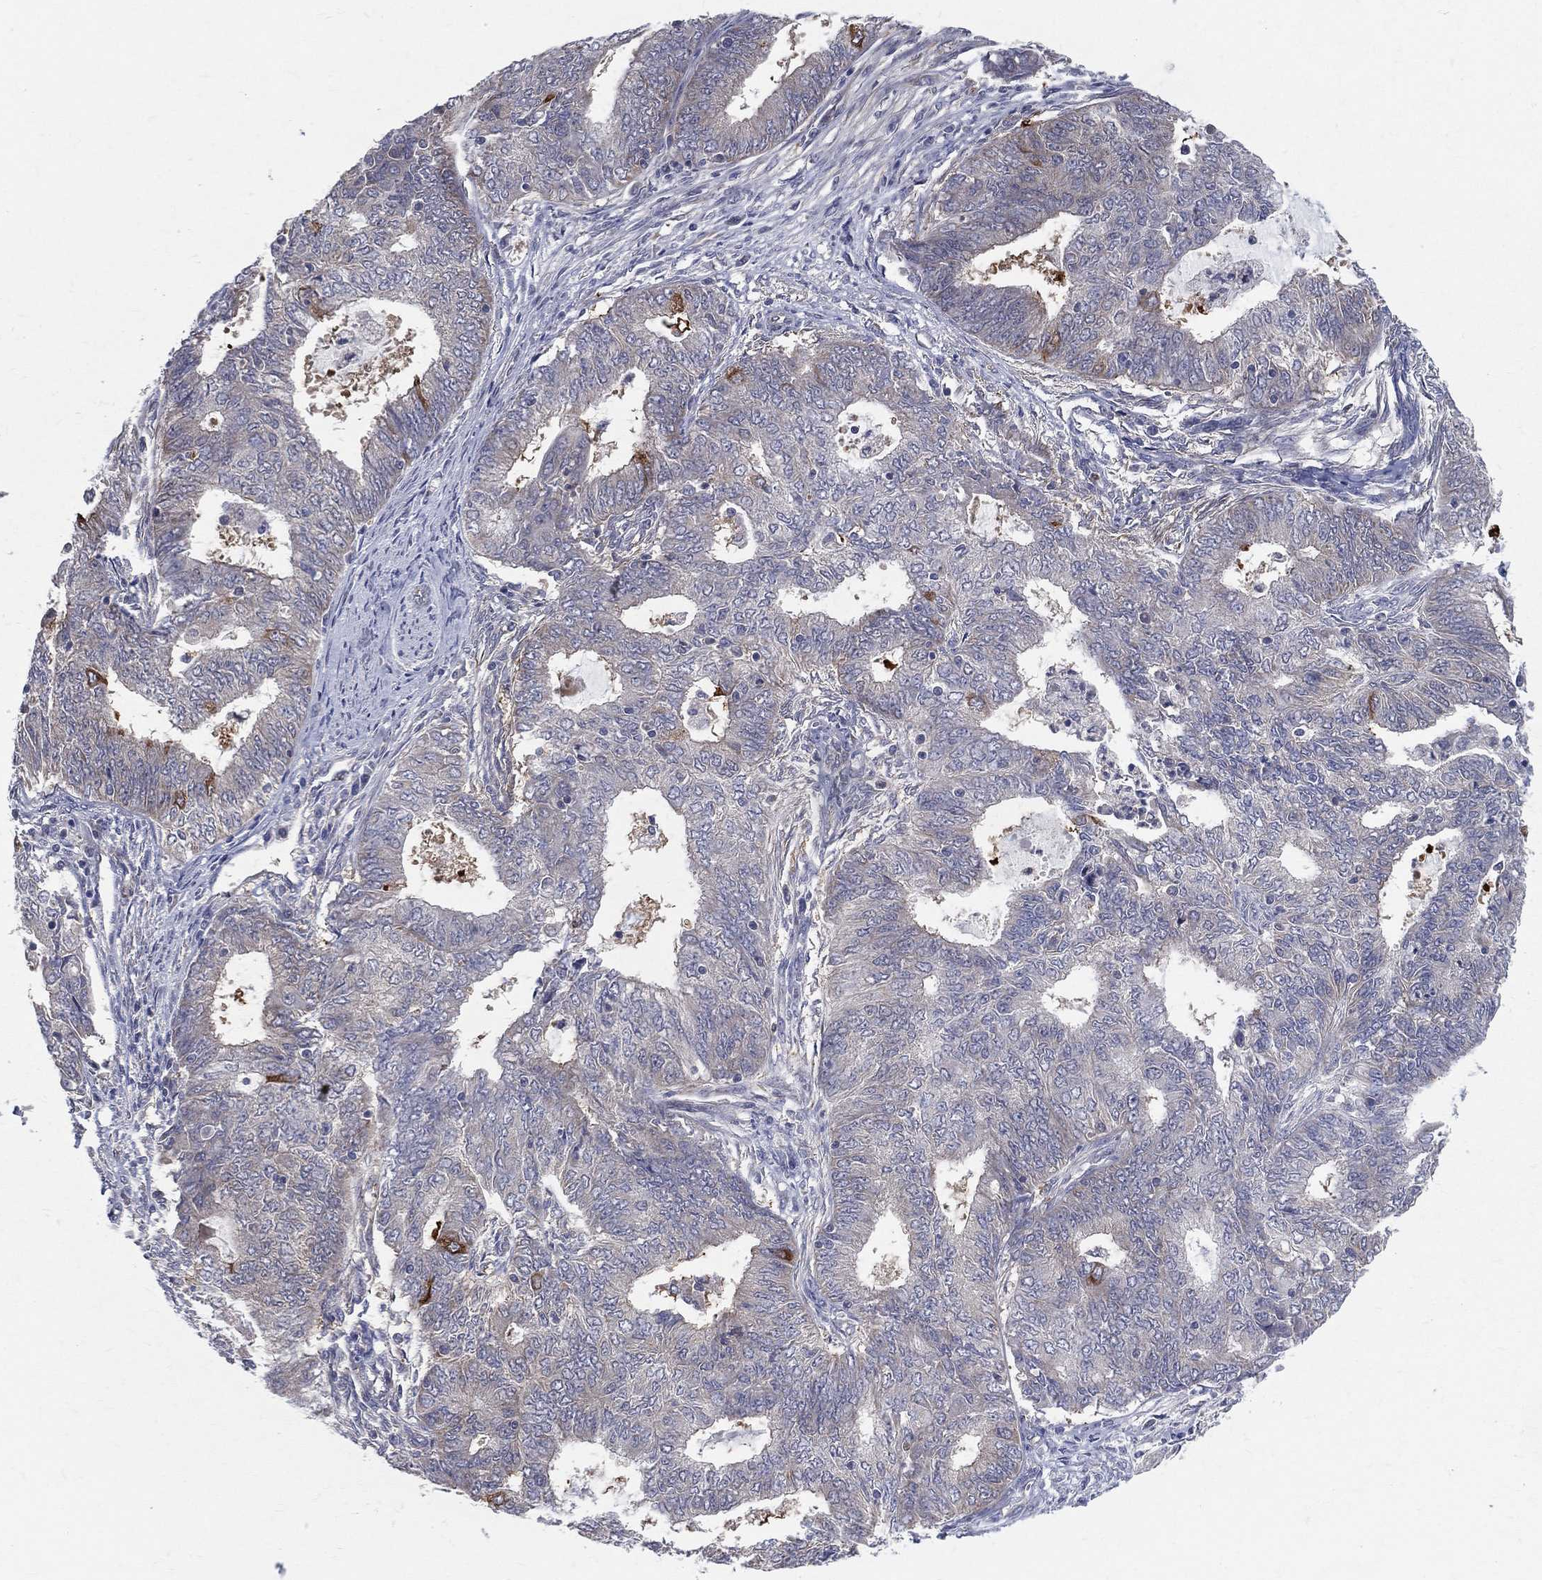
{"staining": {"intensity": "negative", "quantity": "none", "location": "none"}, "tissue": "endometrial cancer", "cell_type": "Tumor cells", "image_type": "cancer", "snomed": [{"axis": "morphology", "description": "Adenocarcinoma, NOS"}, {"axis": "topography", "description": "Endometrium"}], "caption": "The histopathology image reveals no significant positivity in tumor cells of adenocarcinoma (endometrial).", "gene": "POMZP3", "patient": {"sex": "female", "age": 62}}